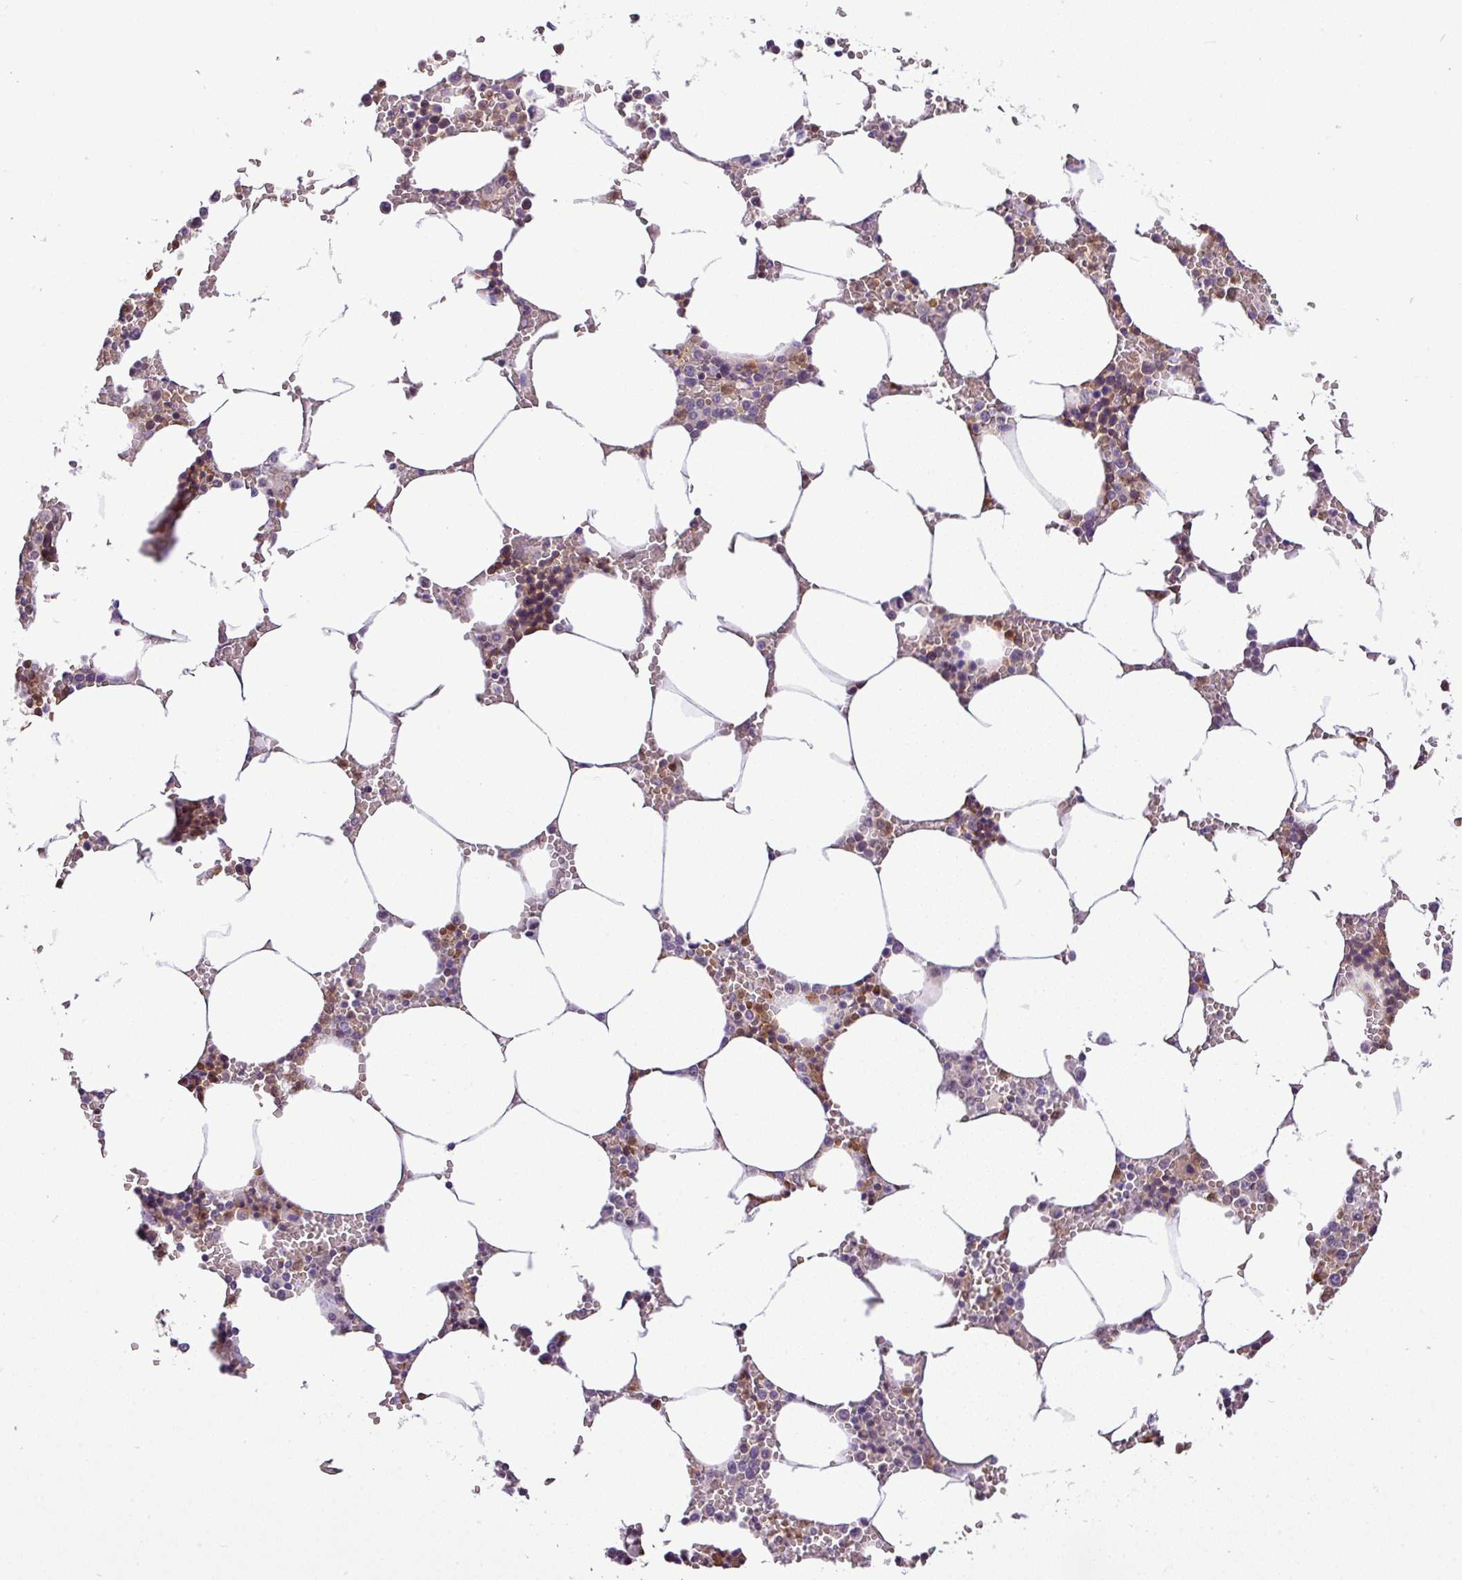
{"staining": {"intensity": "moderate", "quantity": "<25%", "location": "cytoplasmic/membranous,nuclear"}, "tissue": "bone marrow", "cell_type": "Hematopoietic cells", "image_type": "normal", "snomed": [{"axis": "morphology", "description": "Normal tissue, NOS"}, {"axis": "topography", "description": "Bone marrow"}], "caption": "The photomicrograph shows a brown stain indicating the presence of a protein in the cytoplasmic/membranous,nuclear of hematopoietic cells in bone marrow.", "gene": "NBEAL2", "patient": {"sex": "male", "age": 70}}